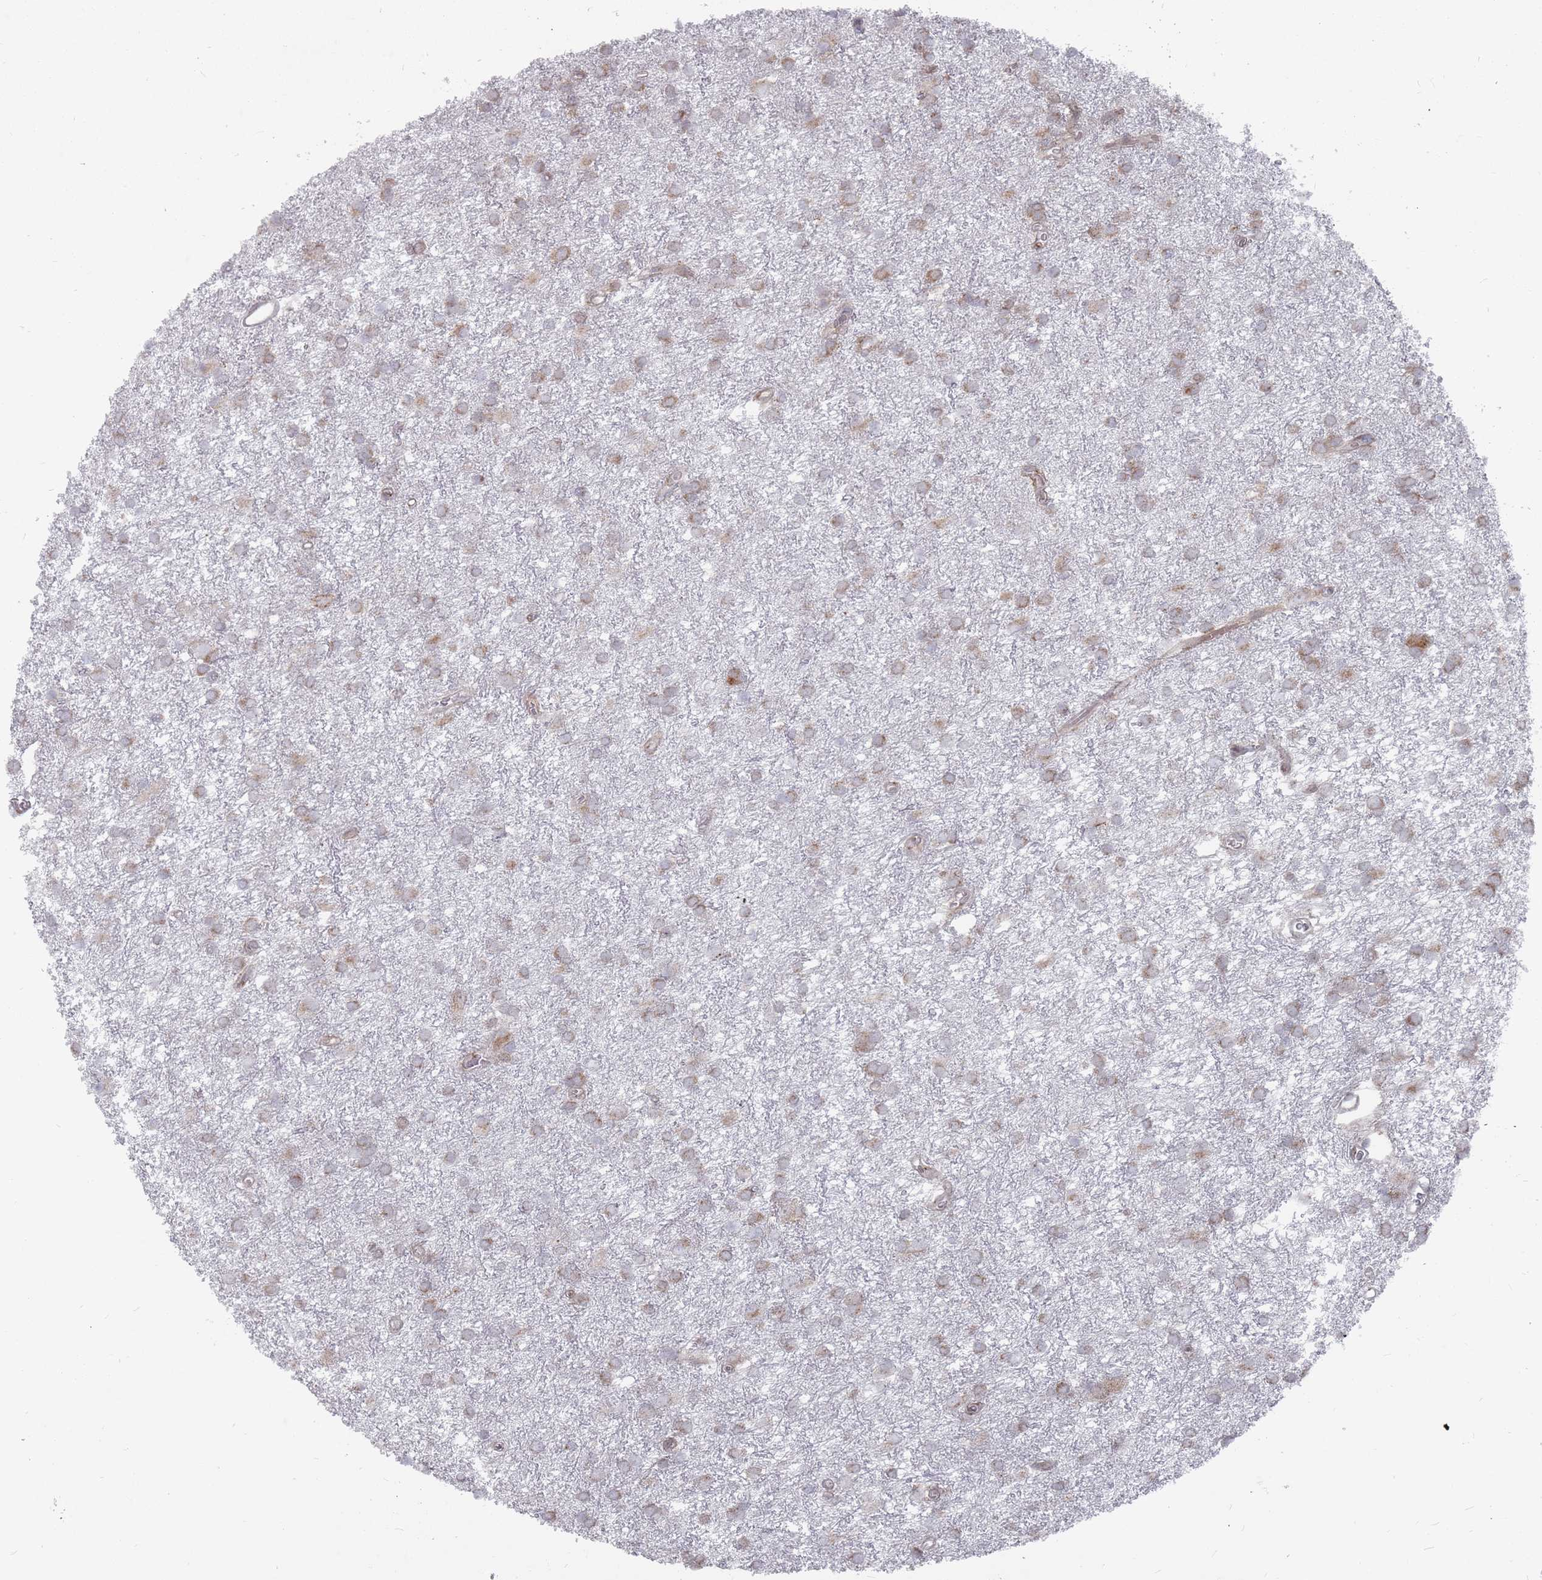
{"staining": {"intensity": "moderate", "quantity": ">75%", "location": "cytoplasmic/membranous"}, "tissue": "glioma", "cell_type": "Tumor cells", "image_type": "cancer", "snomed": [{"axis": "morphology", "description": "Glioma, malignant, High grade"}, {"axis": "topography", "description": "Brain"}], "caption": "The histopathology image reveals staining of glioma, revealing moderate cytoplasmic/membranous protein staining (brown color) within tumor cells. Using DAB (3,3'-diaminobenzidine) (brown) and hematoxylin (blue) stains, captured at high magnification using brightfield microscopy.", "gene": "FMO4", "patient": {"sex": "female", "age": 50}}